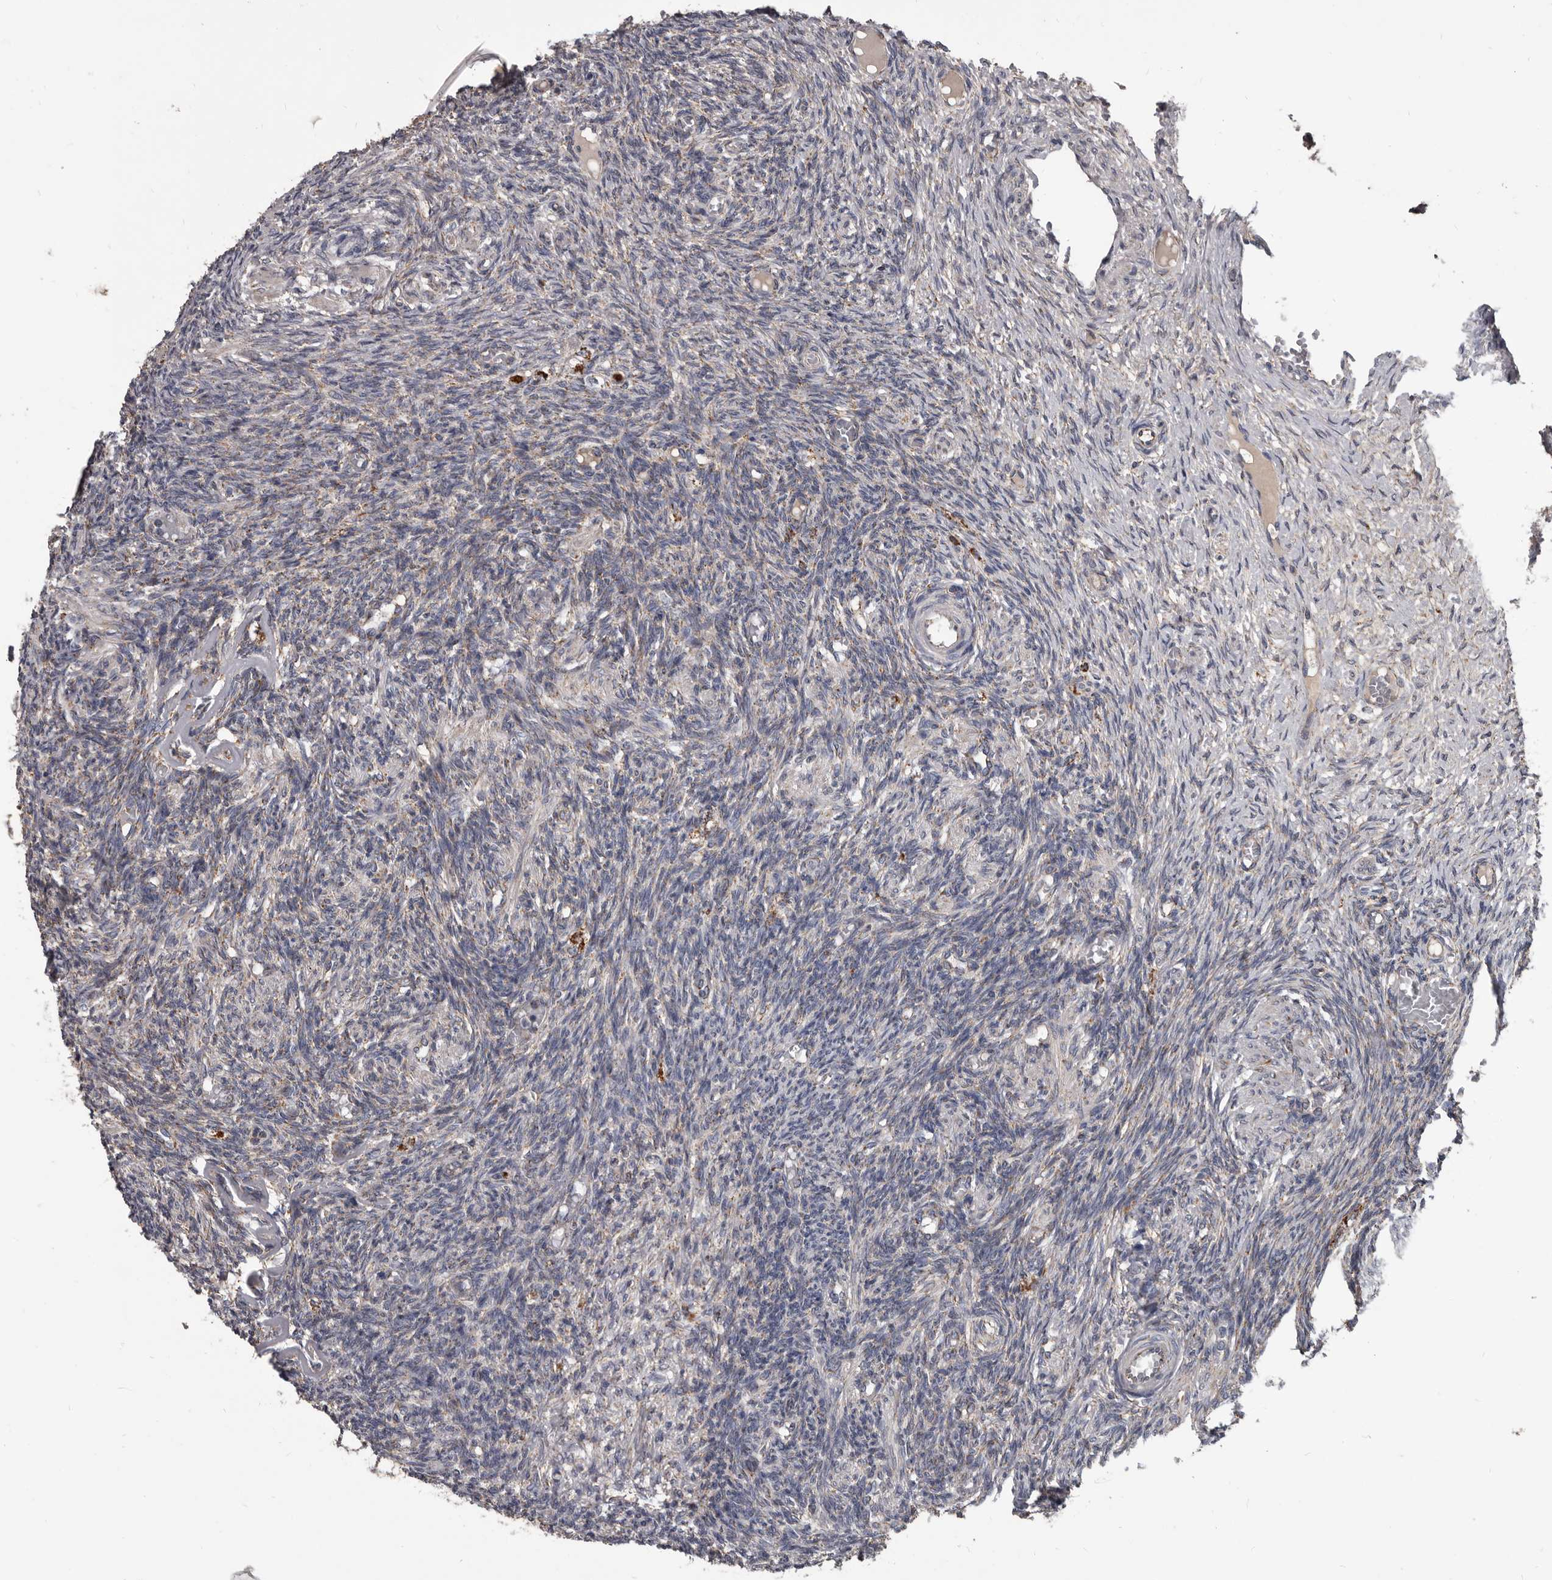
{"staining": {"intensity": "negative", "quantity": "none", "location": "none"}, "tissue": "ovary", "cell_type": "Ovarian stroma cells", "image_type": "normal", "snomed": [{"axis": "morphology", "description": "Normal tissue, NOS"}, {"axis": "topography", "description": "Ovary"}], "caption": "Image shows no protein positivity in ovarian stroma cells of normal ovary. (IHC, brightfield microscopy, high magnification).", "gene": "ALDH5A1", "patient": {"sex": "female", "age": 27}}